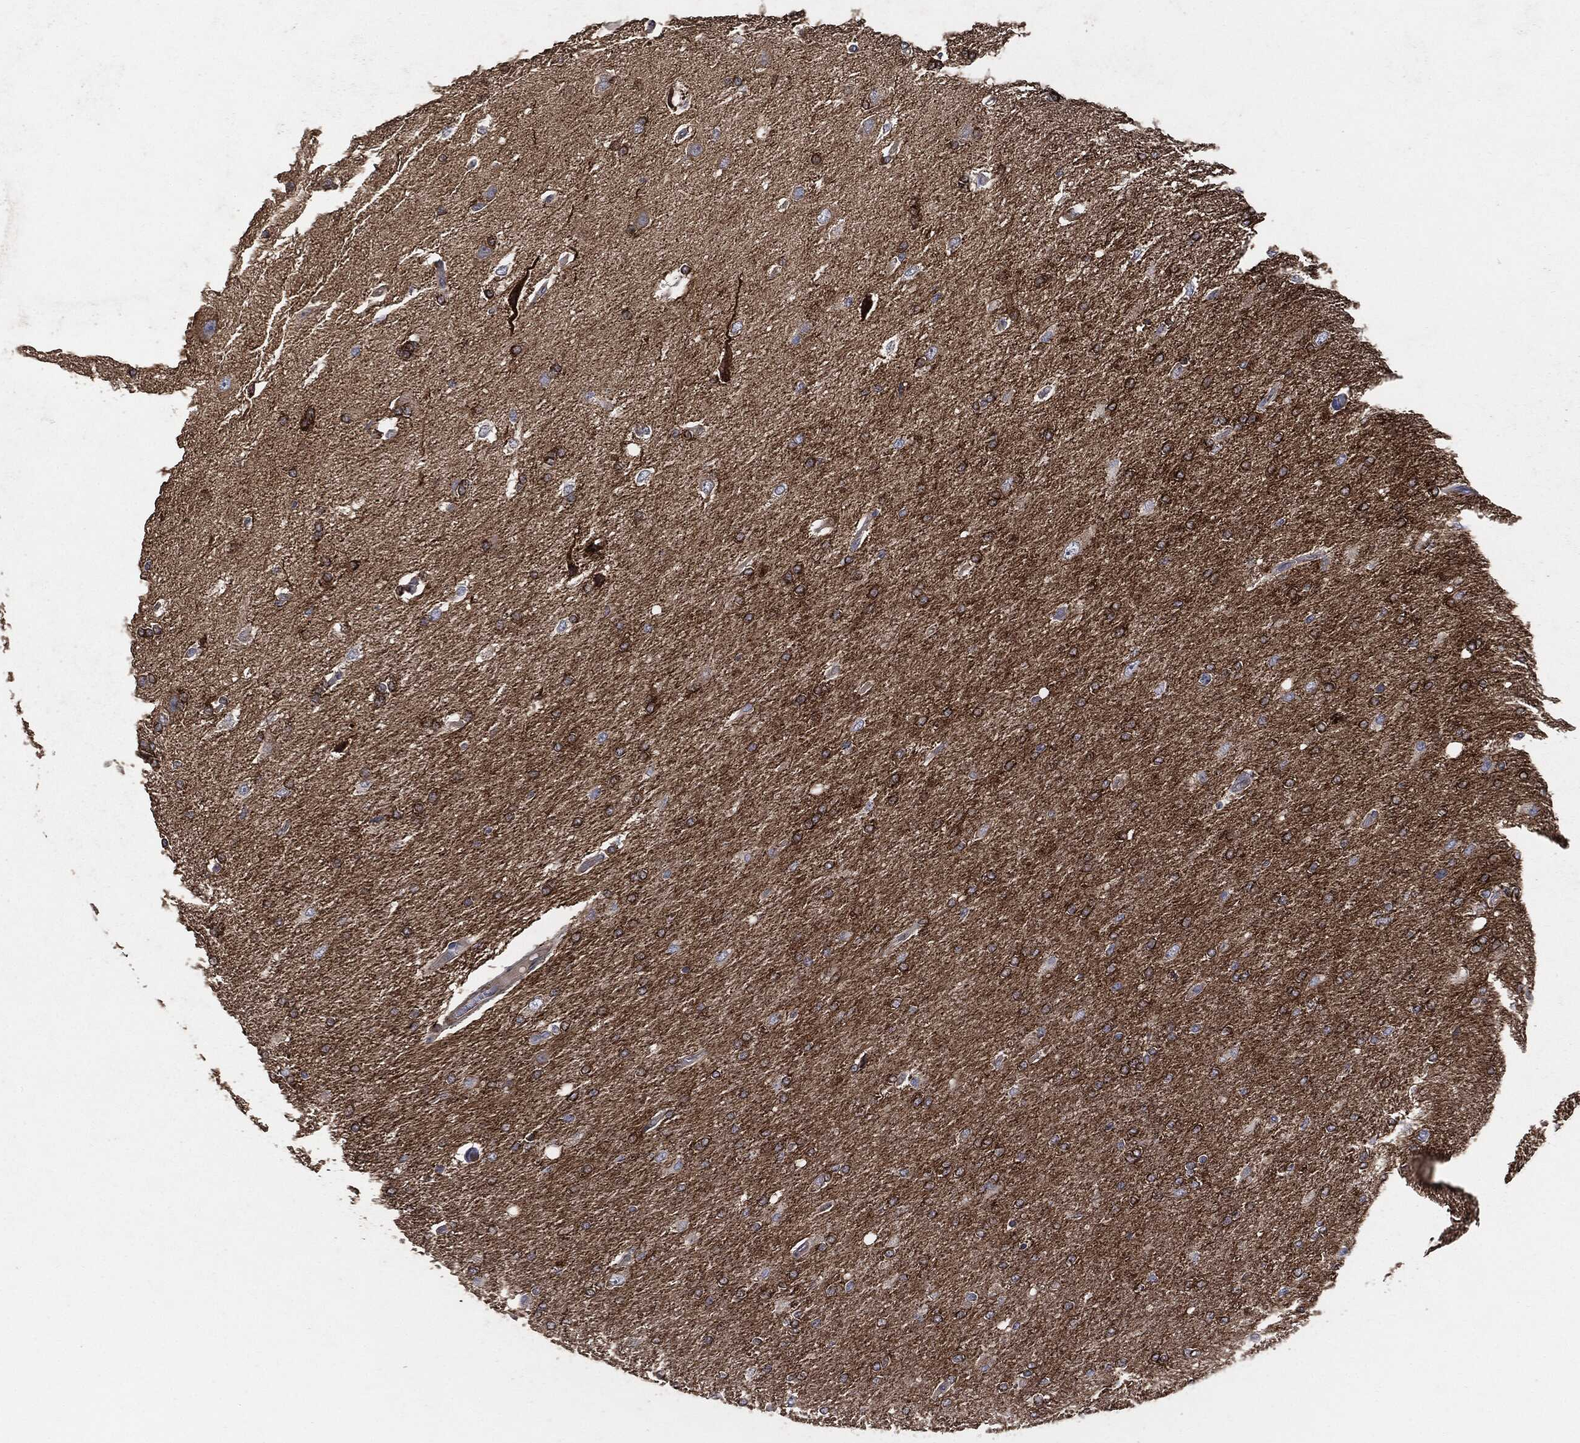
{"staining": {"intensity": "strong", "quantity": "25%-75%", "location": "cytoplasmic/membranous"}, "tissue": "glioma", "cell_type": "Tumor cells", "image_type": "cancer", "snomed": [{"axis": "morphology", "description": "Glioma, malignant, High grade"}, {"axis": "topography", "description": "Cerebral cortex"}], "caption": "Immunohistochemistry (IHC) staining of glioma, which reveals high levels of strong cytoplasmic/membranous expression in about 25%-75% of tumor cells indicating strong cytoplasmic/membranous protein expression. The staining was performed using DAB (3,3'-diaminobenzidine) (brown) for protein detection and nuclei were counterstained in hematoxylin (blue).", "gene": "STK3", "patient": {"sex": "male", "age": 70}}